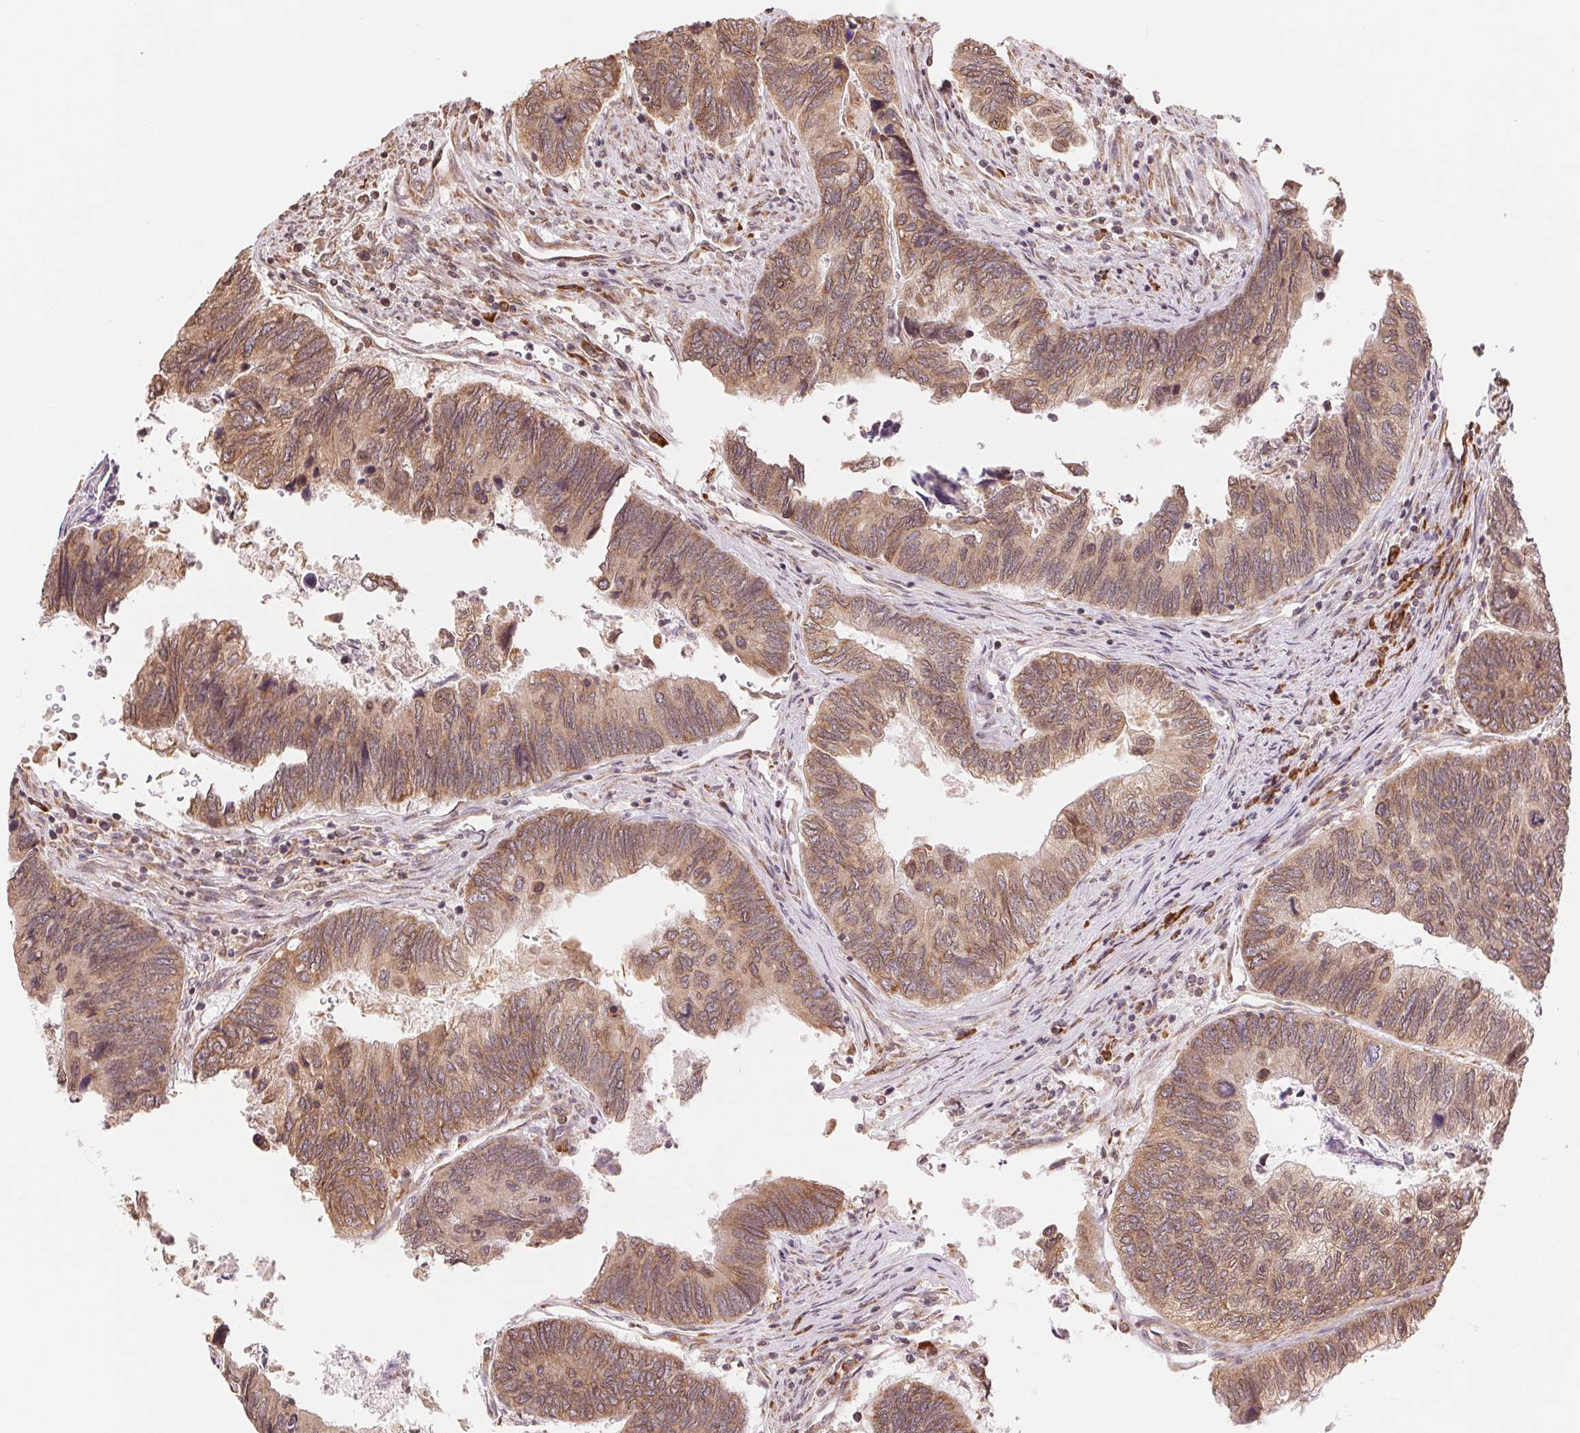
{"staining": {"intensity": "moderate", "quantity": ">75%", "location": "cytoplasmic/membranous"}, "tissue": "colorectal cancer", "cell_type": "Tumor cells", "image_type": "cancer", "snomed": [{"axis": "morphology", "description": "Adenocarcinoma, NOS"}, {"axis": "topography", "description": "Colon"}], "caption": "Immunohistochemical staining of colorectal adenocarcinoma exhibits medium levels of moderate cytoplasmic/membranous protein staining in approximately >75% of tumor cells.", "gene": "RPN1", "patient": {"sex": "female", "age": 67}}